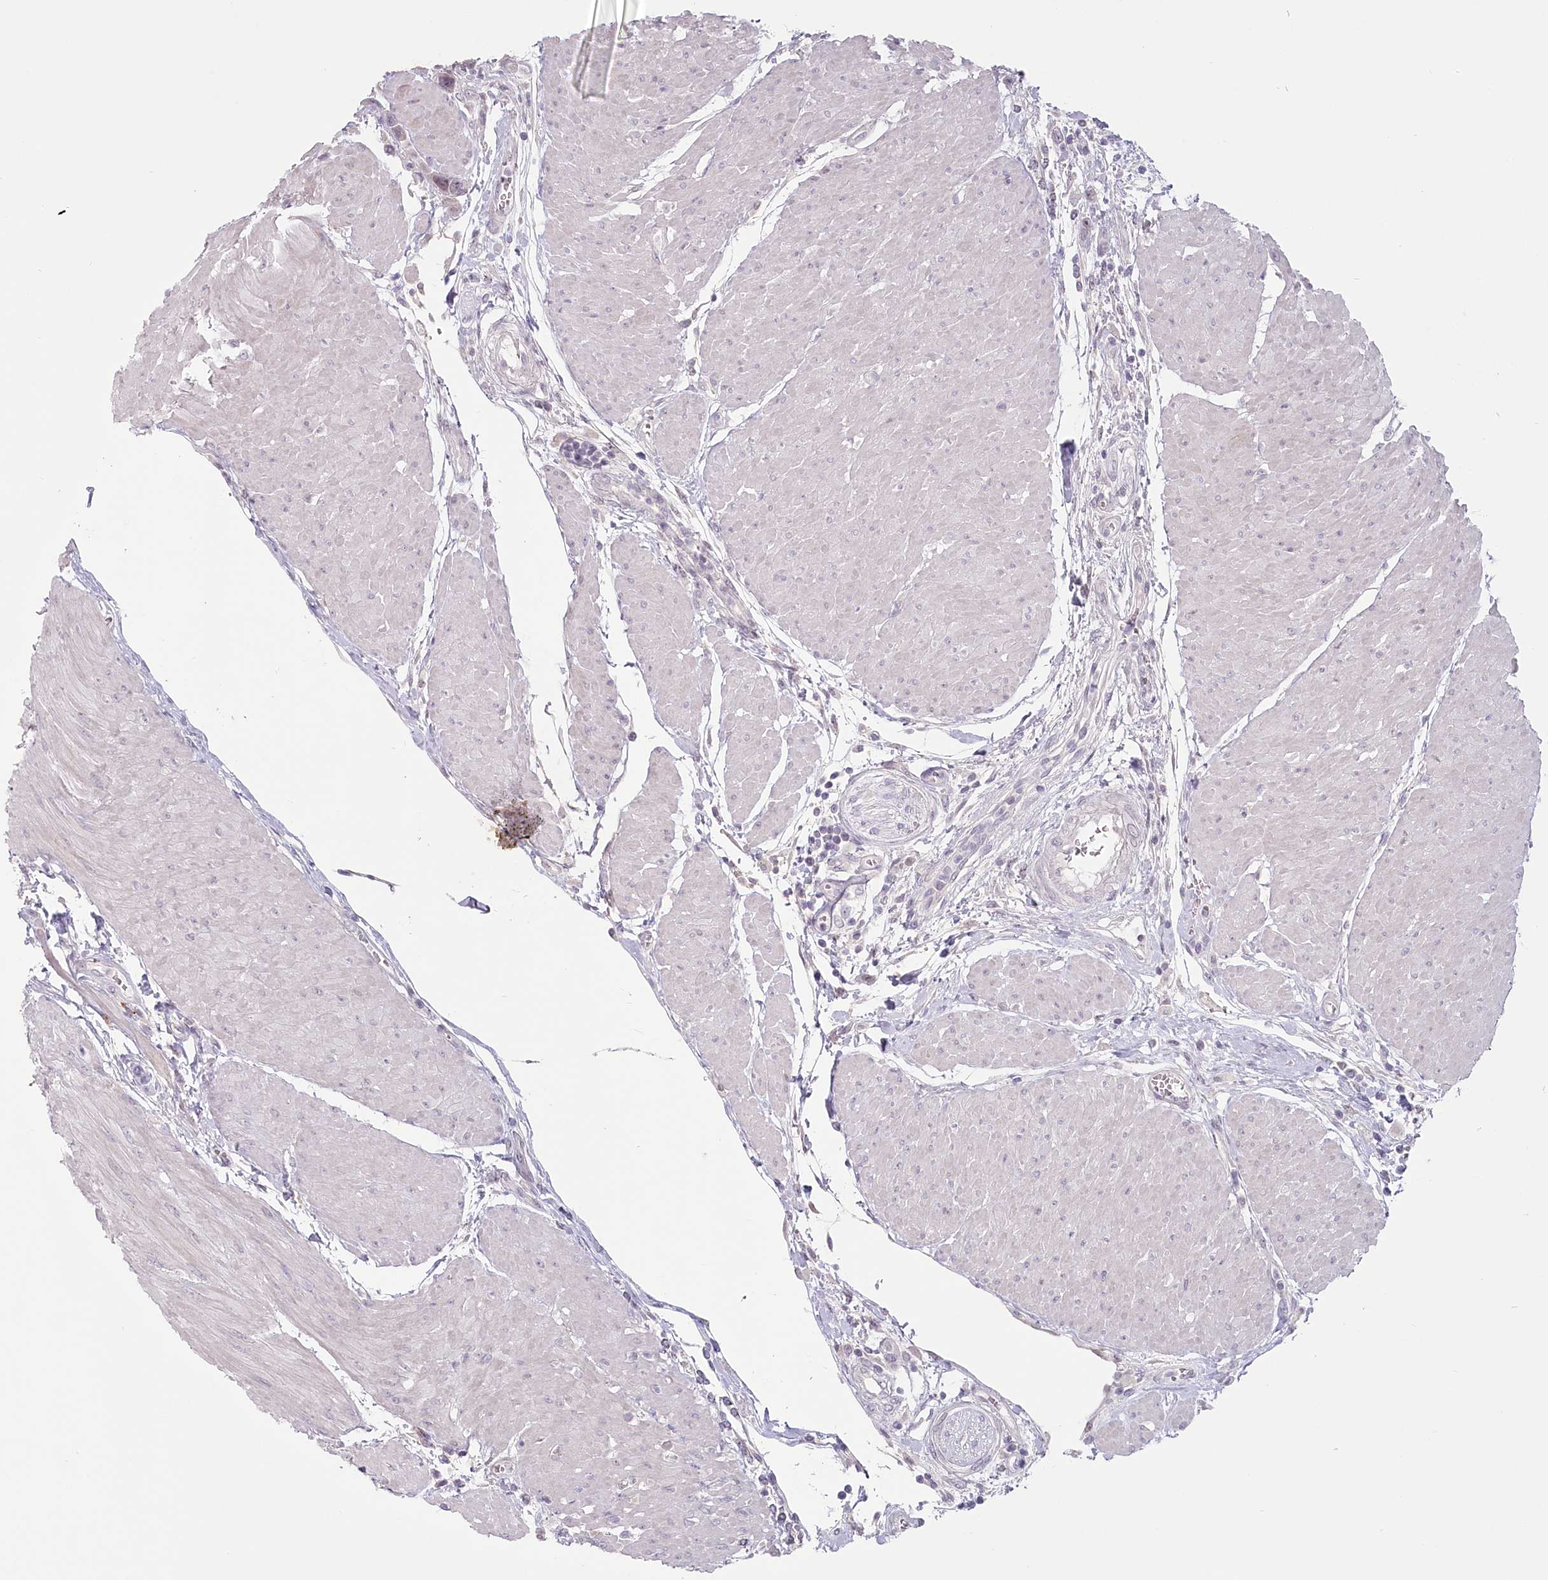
{"staining": {"intensity": "weak", "quantity": "<25%", "location": "nuclear"}, "tissue": "urothelial cancer", "cell_type": "Tumor cells", "image_type": "cancer", "snomed": [{"axis": "morphology", "description": "Urothelial carcinoma, High grade"}, {"axis": "topography", "description": "Urinary bladder"}], "caption": "DAB immunohistochemical staining of urothelial cancer shows no significant expression in tumor cells. Nuclei are stained in blue.", "gene": "USP11", "patient": {"sex": "male", "age": 50}}